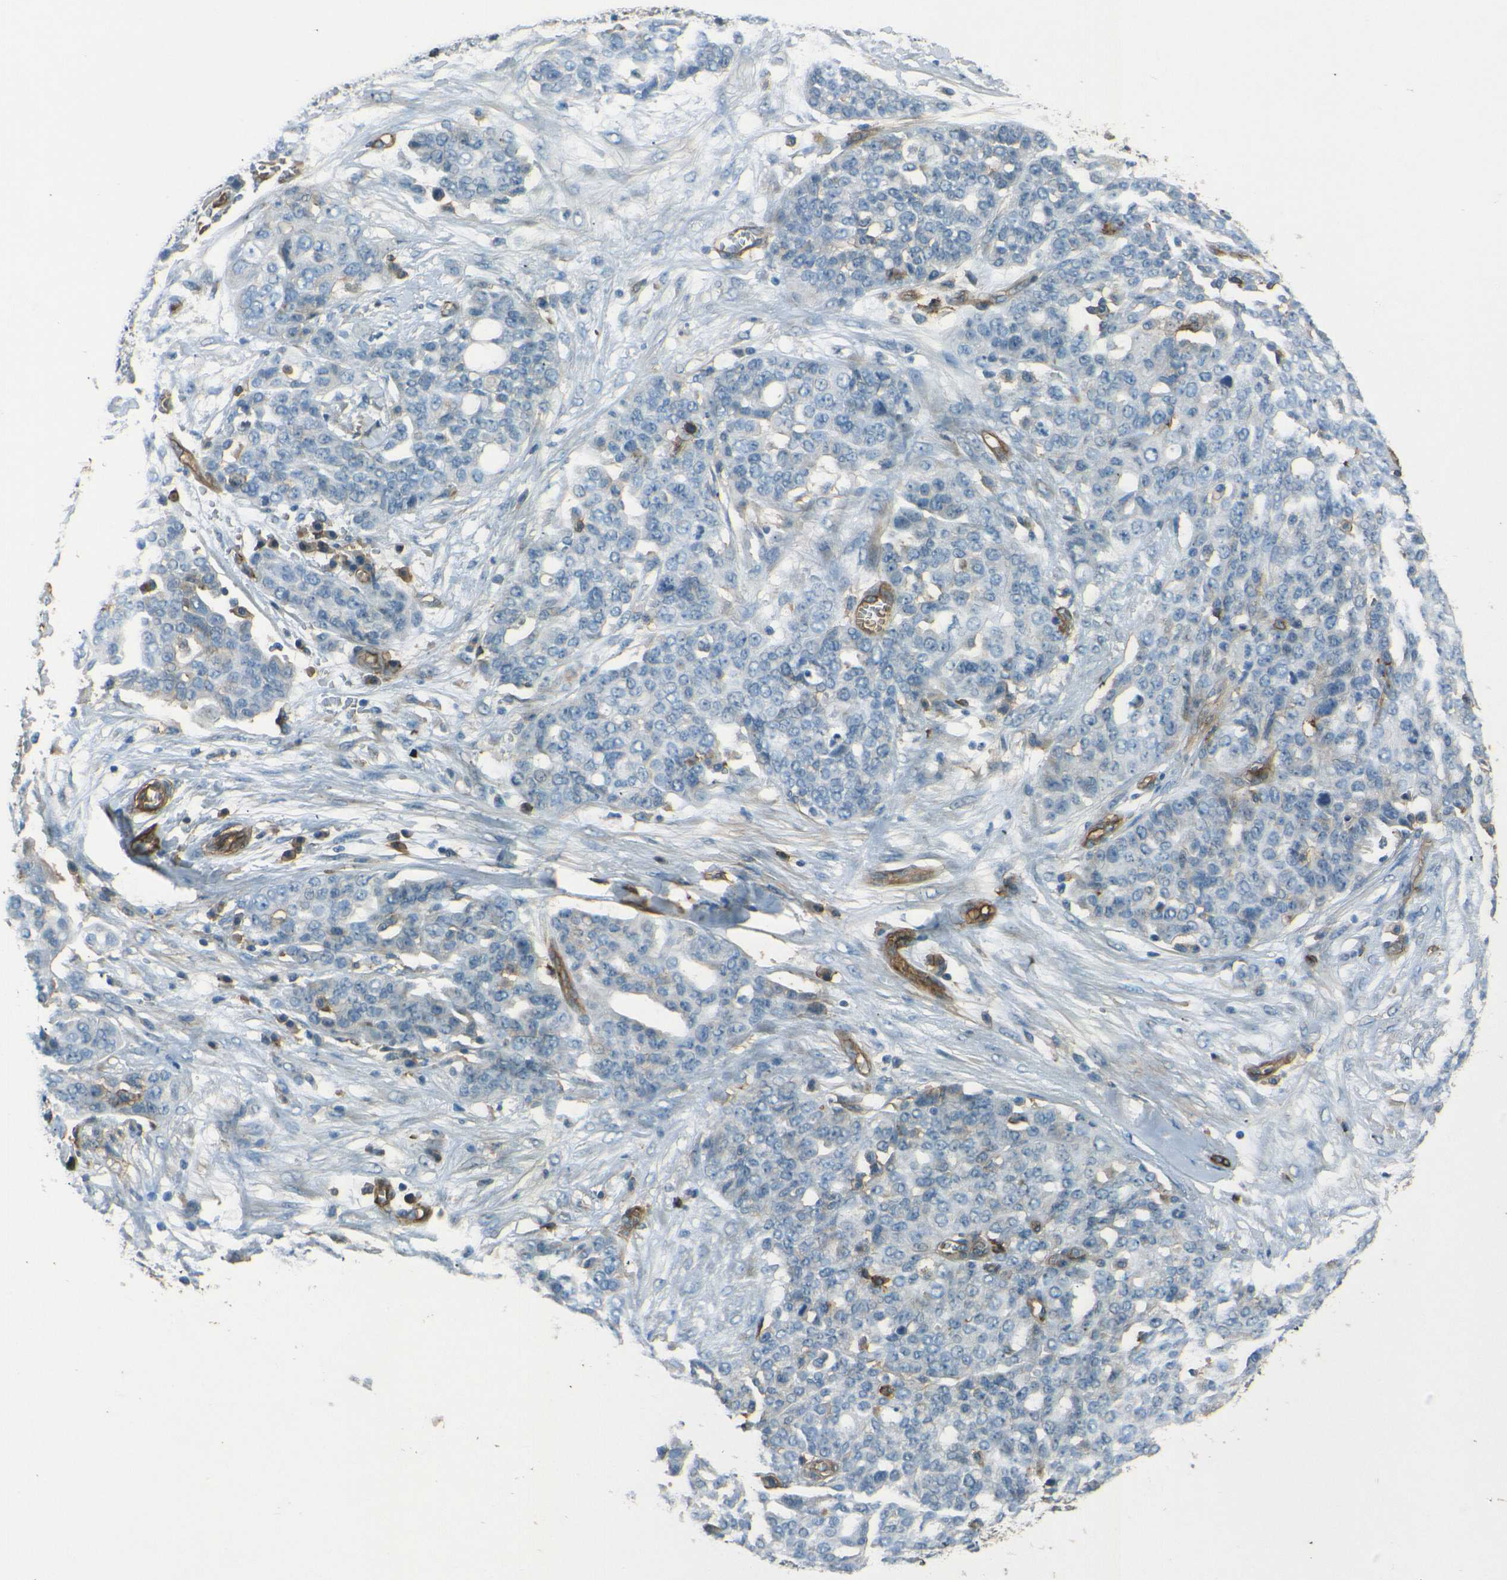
{"staining": {"intensity": "negative", "quantity": "none", "location": "none"}, "tissue": "ovarian cancer", "cell_type": "Tumor cells", "image_type": "cancer", "snomed": [{"axis": "morphology", "description": "Cystadenocarcinoma, serous, NOS"}, {"axis": "topography", "description": "Soft tissue"}, {"axis": "topography", "description": "Ovary"}], "caption": "Immunohistochemistry (IHC) of human ovarian cancer displays no expression in tumor cells.", "gene": "ENTPD1", "patient": {"sex": "female", "age": 57}}